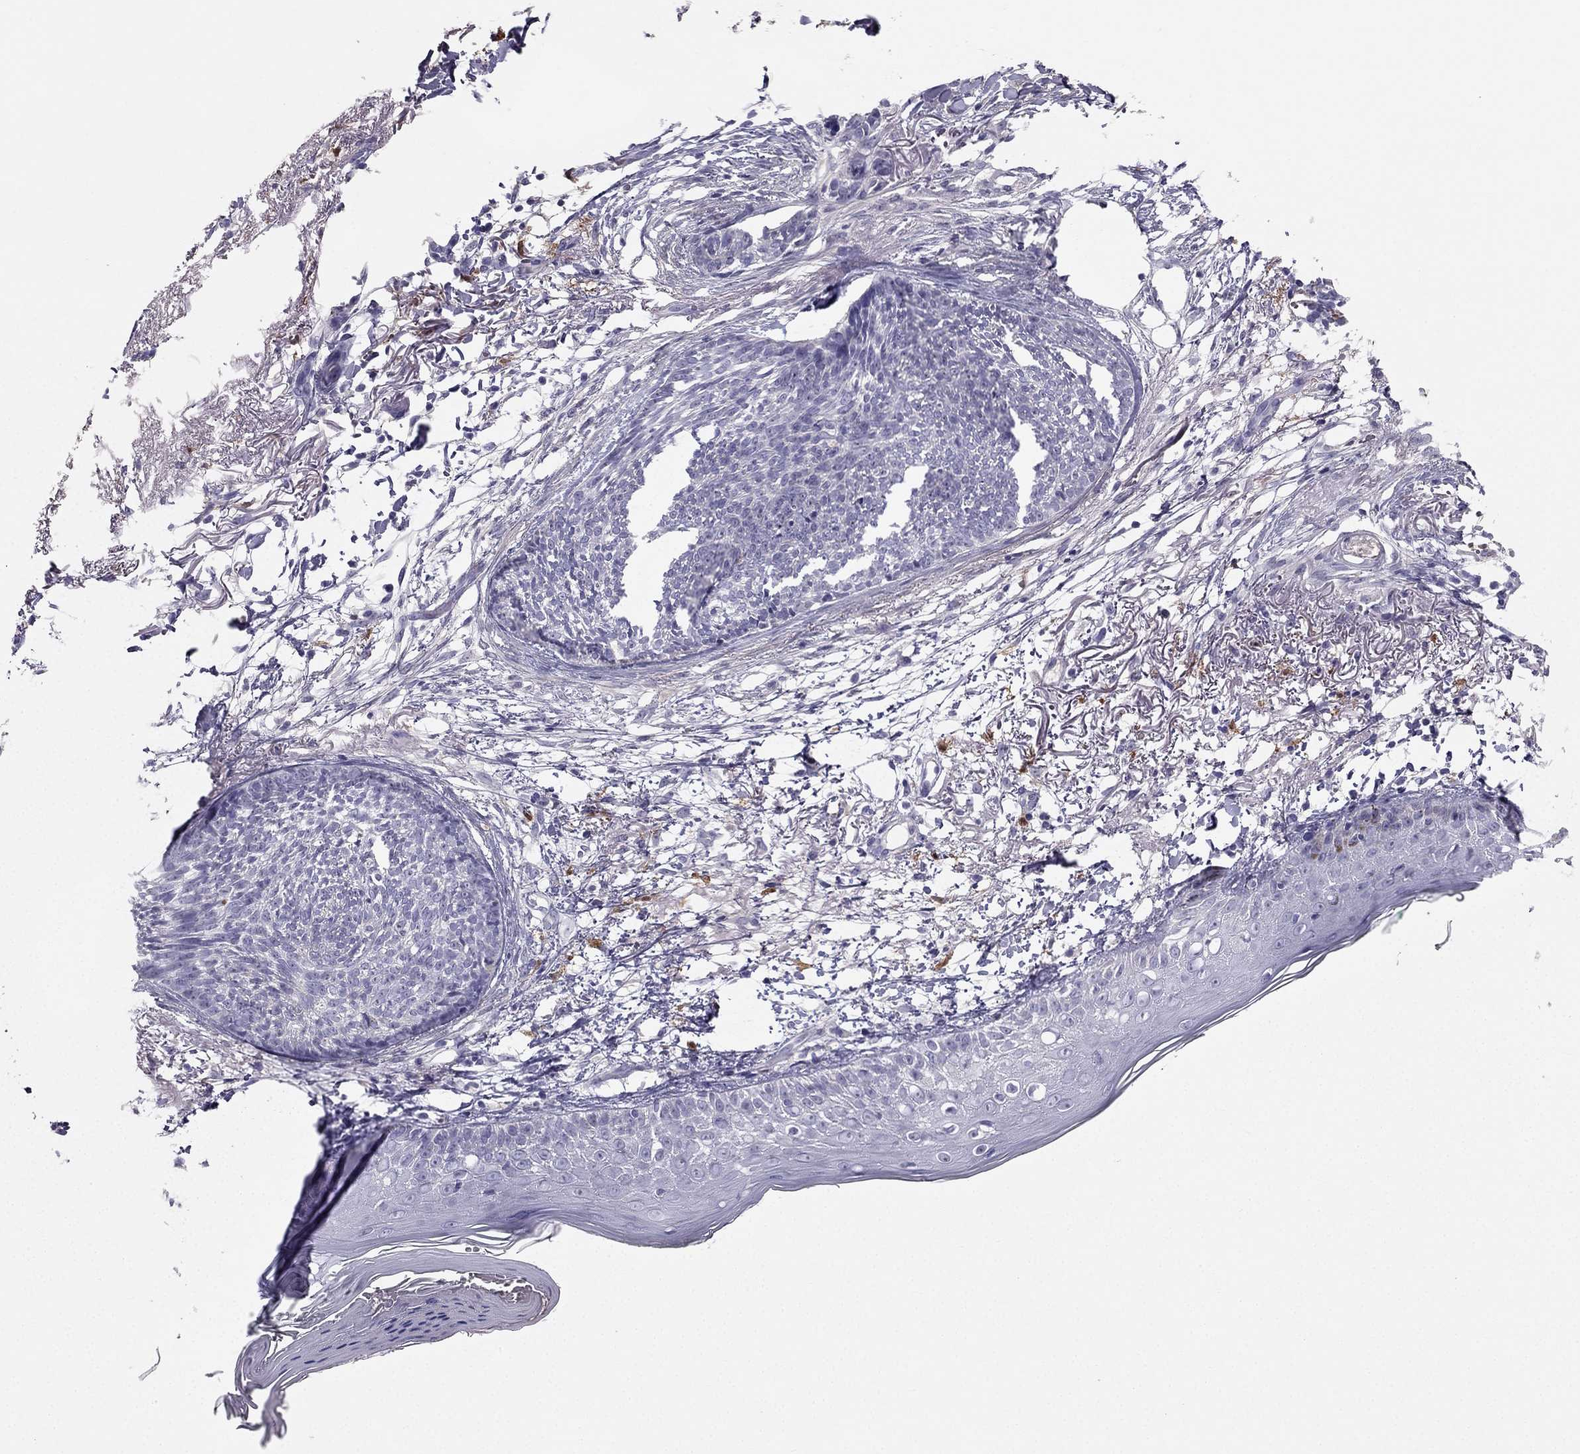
{"staining": {"intensity": "negative", "quantity": "none", "location": "none"}, "tissue": "skin cancer", "cell_type": "Tumor cells", "image_type": "cancer", "snomed": [{"axis": "morphology", "description": "Normal tissue, NOS"}, {"axis": "morphology", "description": "Basal cell carcinoma"}, {"axis": "topography", "description": "Skin"}], "caption": "Protein analysis of skin cancer displays no significant staining in tumor cells.", "gene": "LMTK3", "patient": {"sex": "male", "age": 84}}